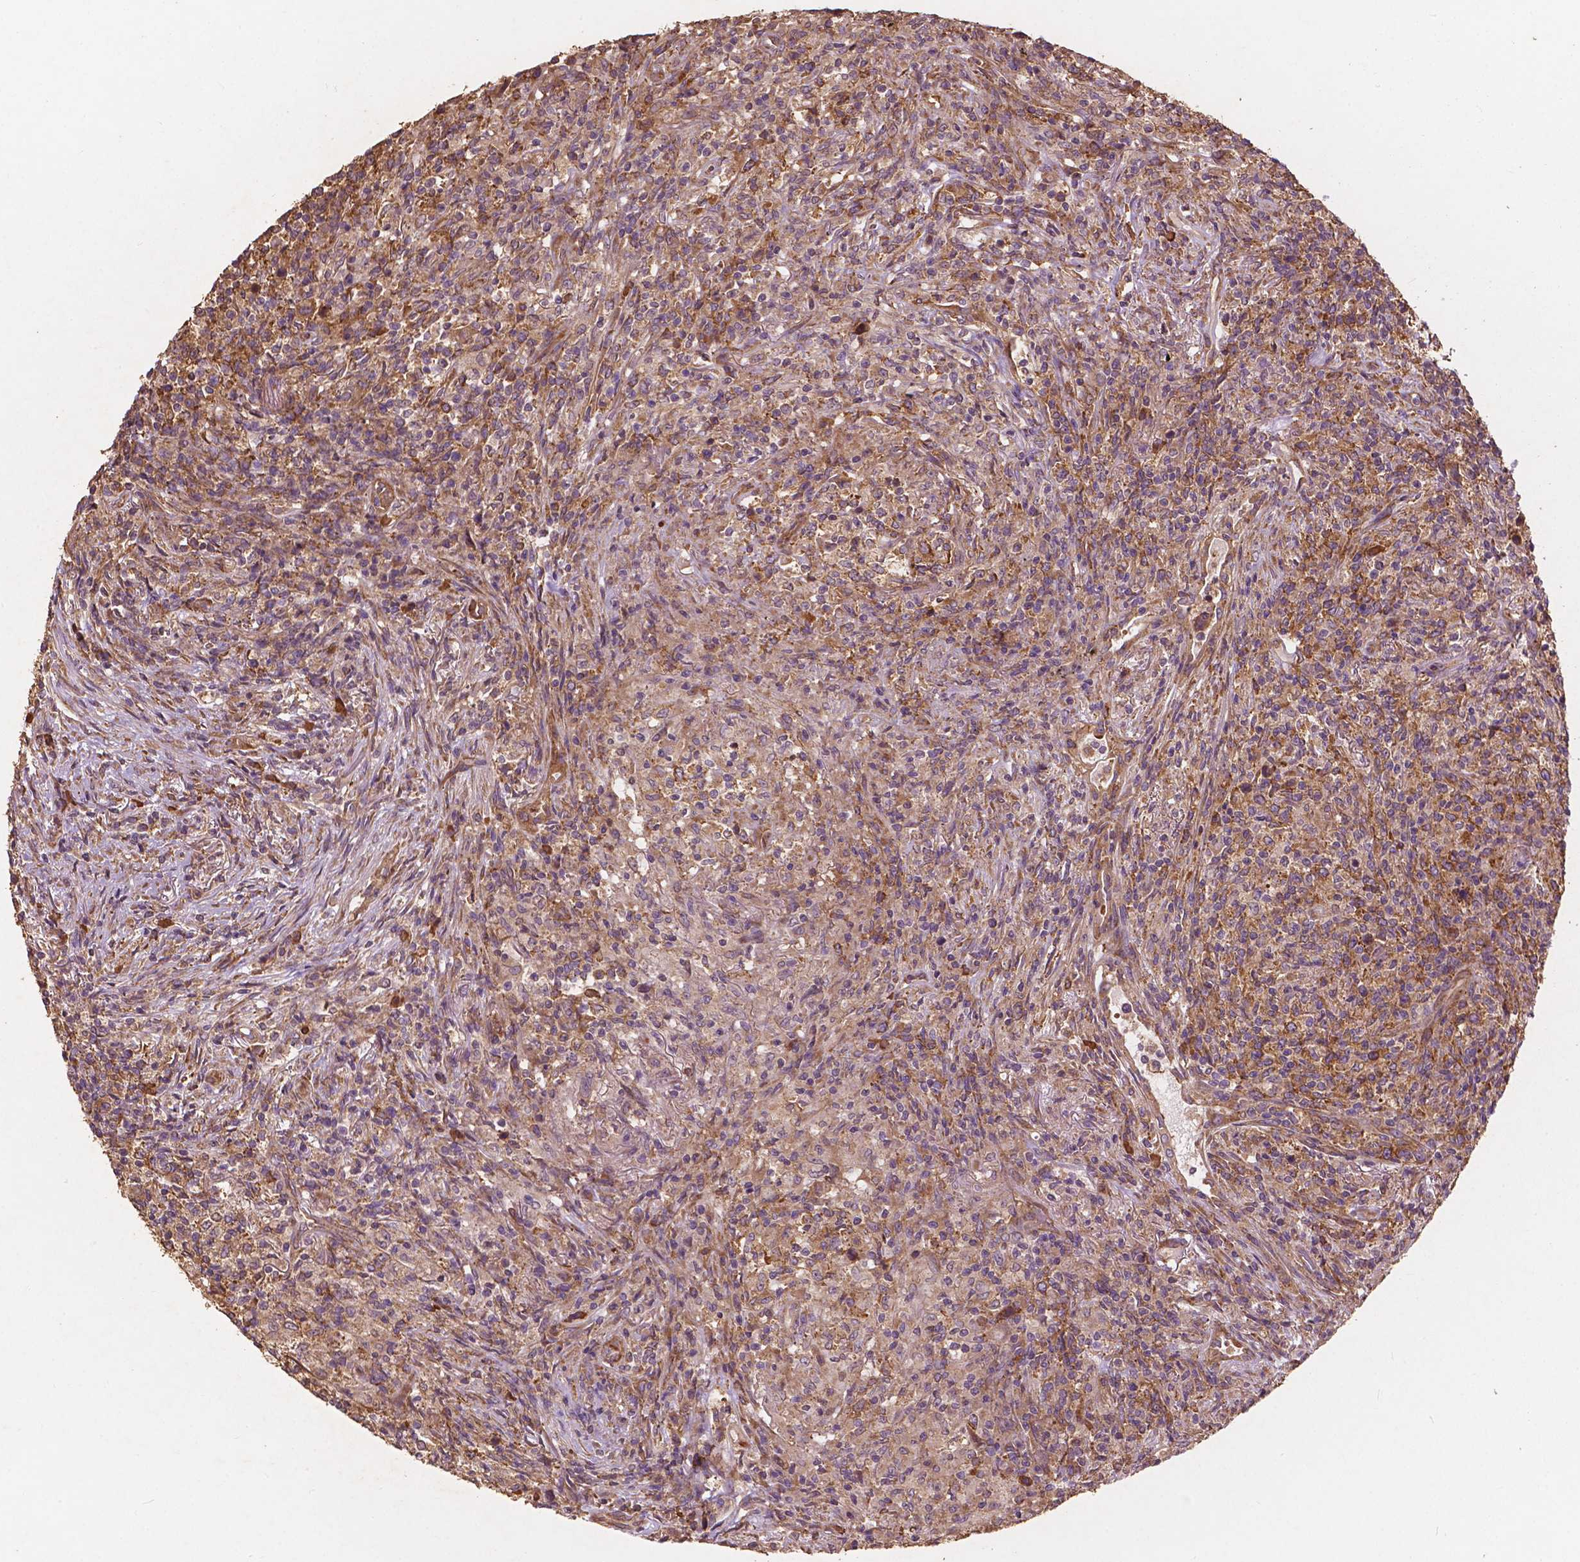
{"staining": {"intensity": "weak", "quantity": "<25%", "location": "cytoplasmic/membranous"}, "tissue": "lymphoma", "cell_type": "Tumor cells", "image_type": "cancer", "snomed": [{"axis": "morphology", "description": "Malignant lymphoma, non-Hodgkin's type, High grade"}, {"axis": "topography", "description": "Lung"}], "caption": "The immunohistochemistry histopathology image has no significant expression in tumor cells of lymphoma tissue.", "gene": "G3BP1", "patient": {"sex": "male", "age": 79}}